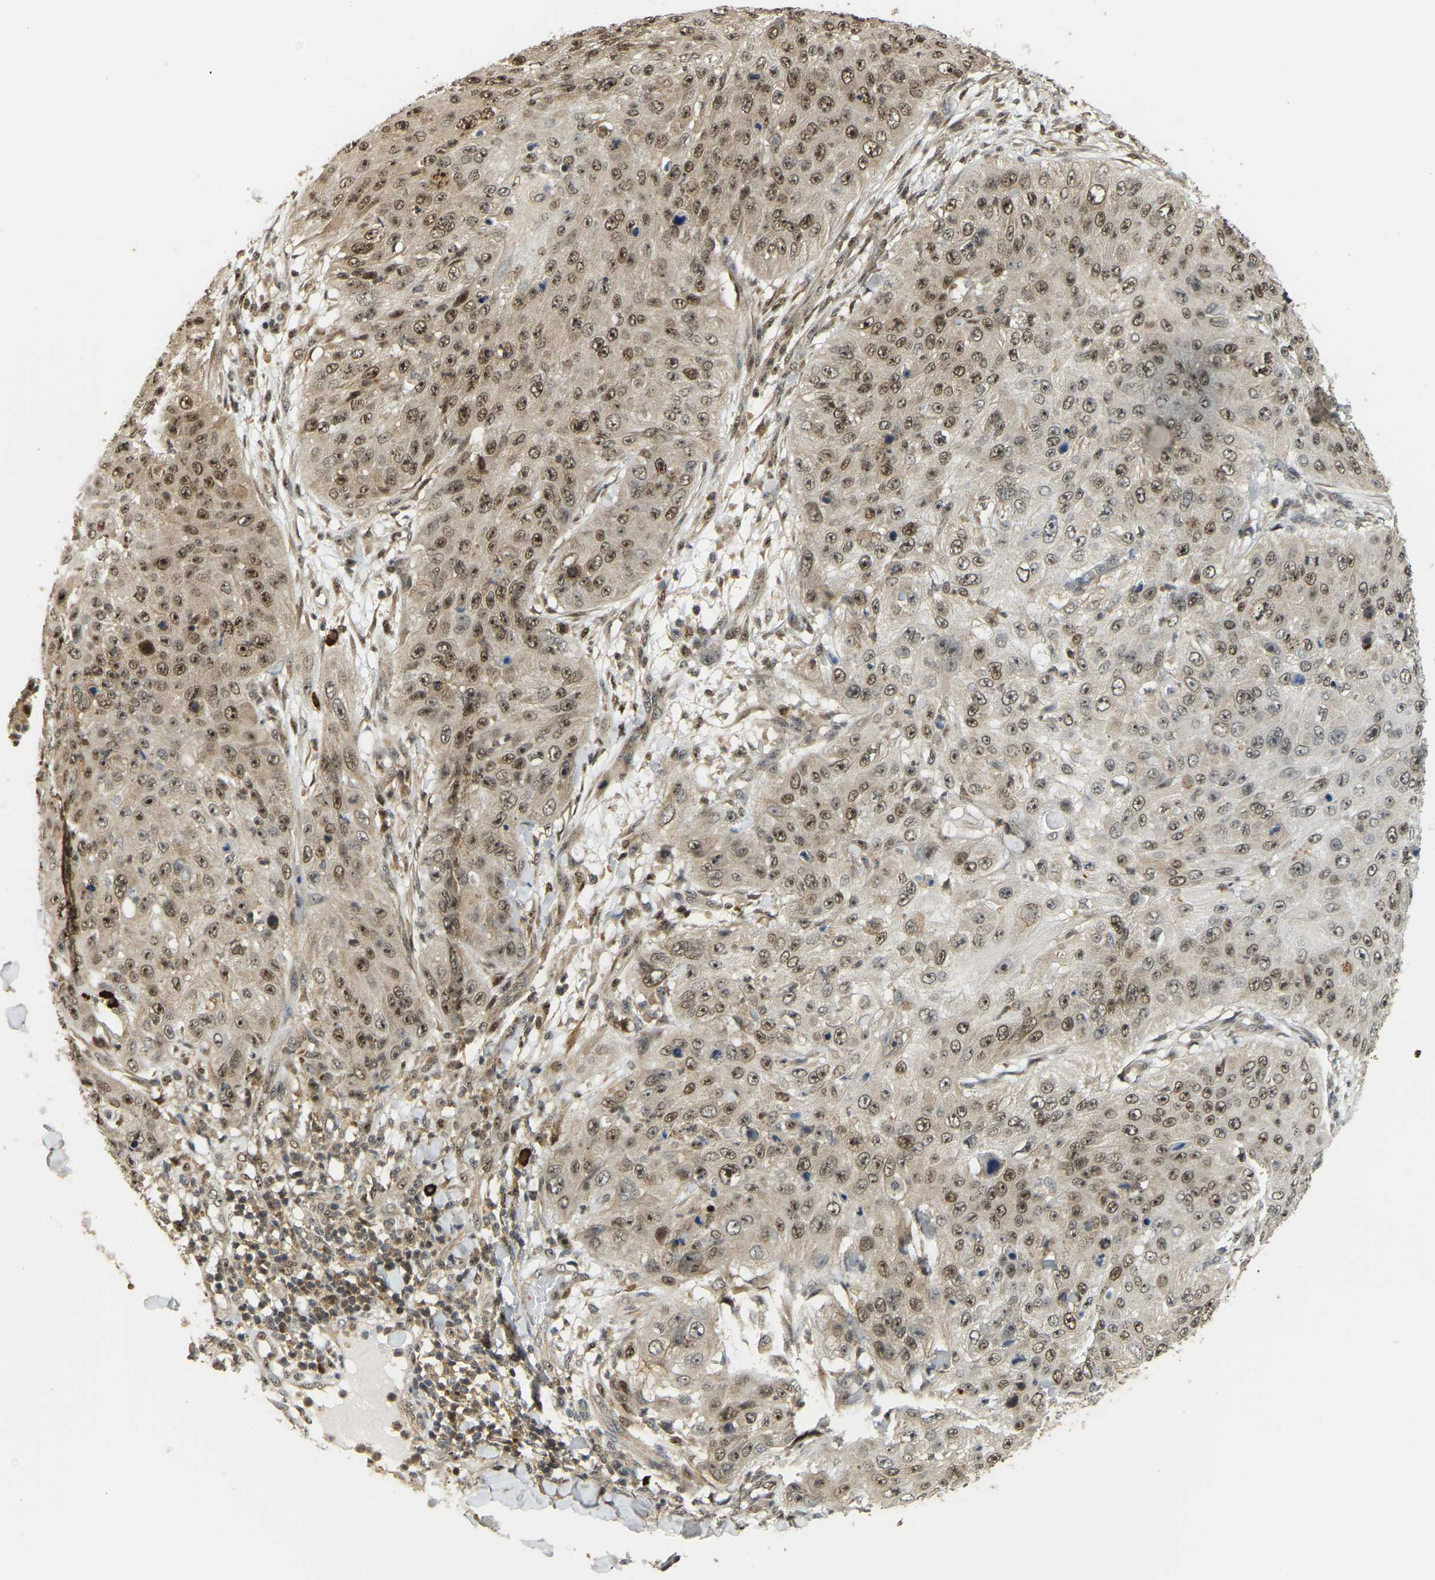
{"staining": {"intensity": "moderate", "quantity": ">75%", "location": "nuclear"}, "tissue": "skin cancer", "cell_type": "Tumor cells", "image_type": "cancer", "snomed": [{"axis": "morphology", "description": "Squamous cell carcinoma, NOS"}, {"axis": "topography", "description": "Skin"}], "caption": "Immunohistochemistry photomicrograph of skin cancer stained for a protein (brown), which displays medium levels of moderate nuclear expression in about >75% of tumor cells.", "gene": "BRF2", "patient": {"sex": "female", "age": 80}}